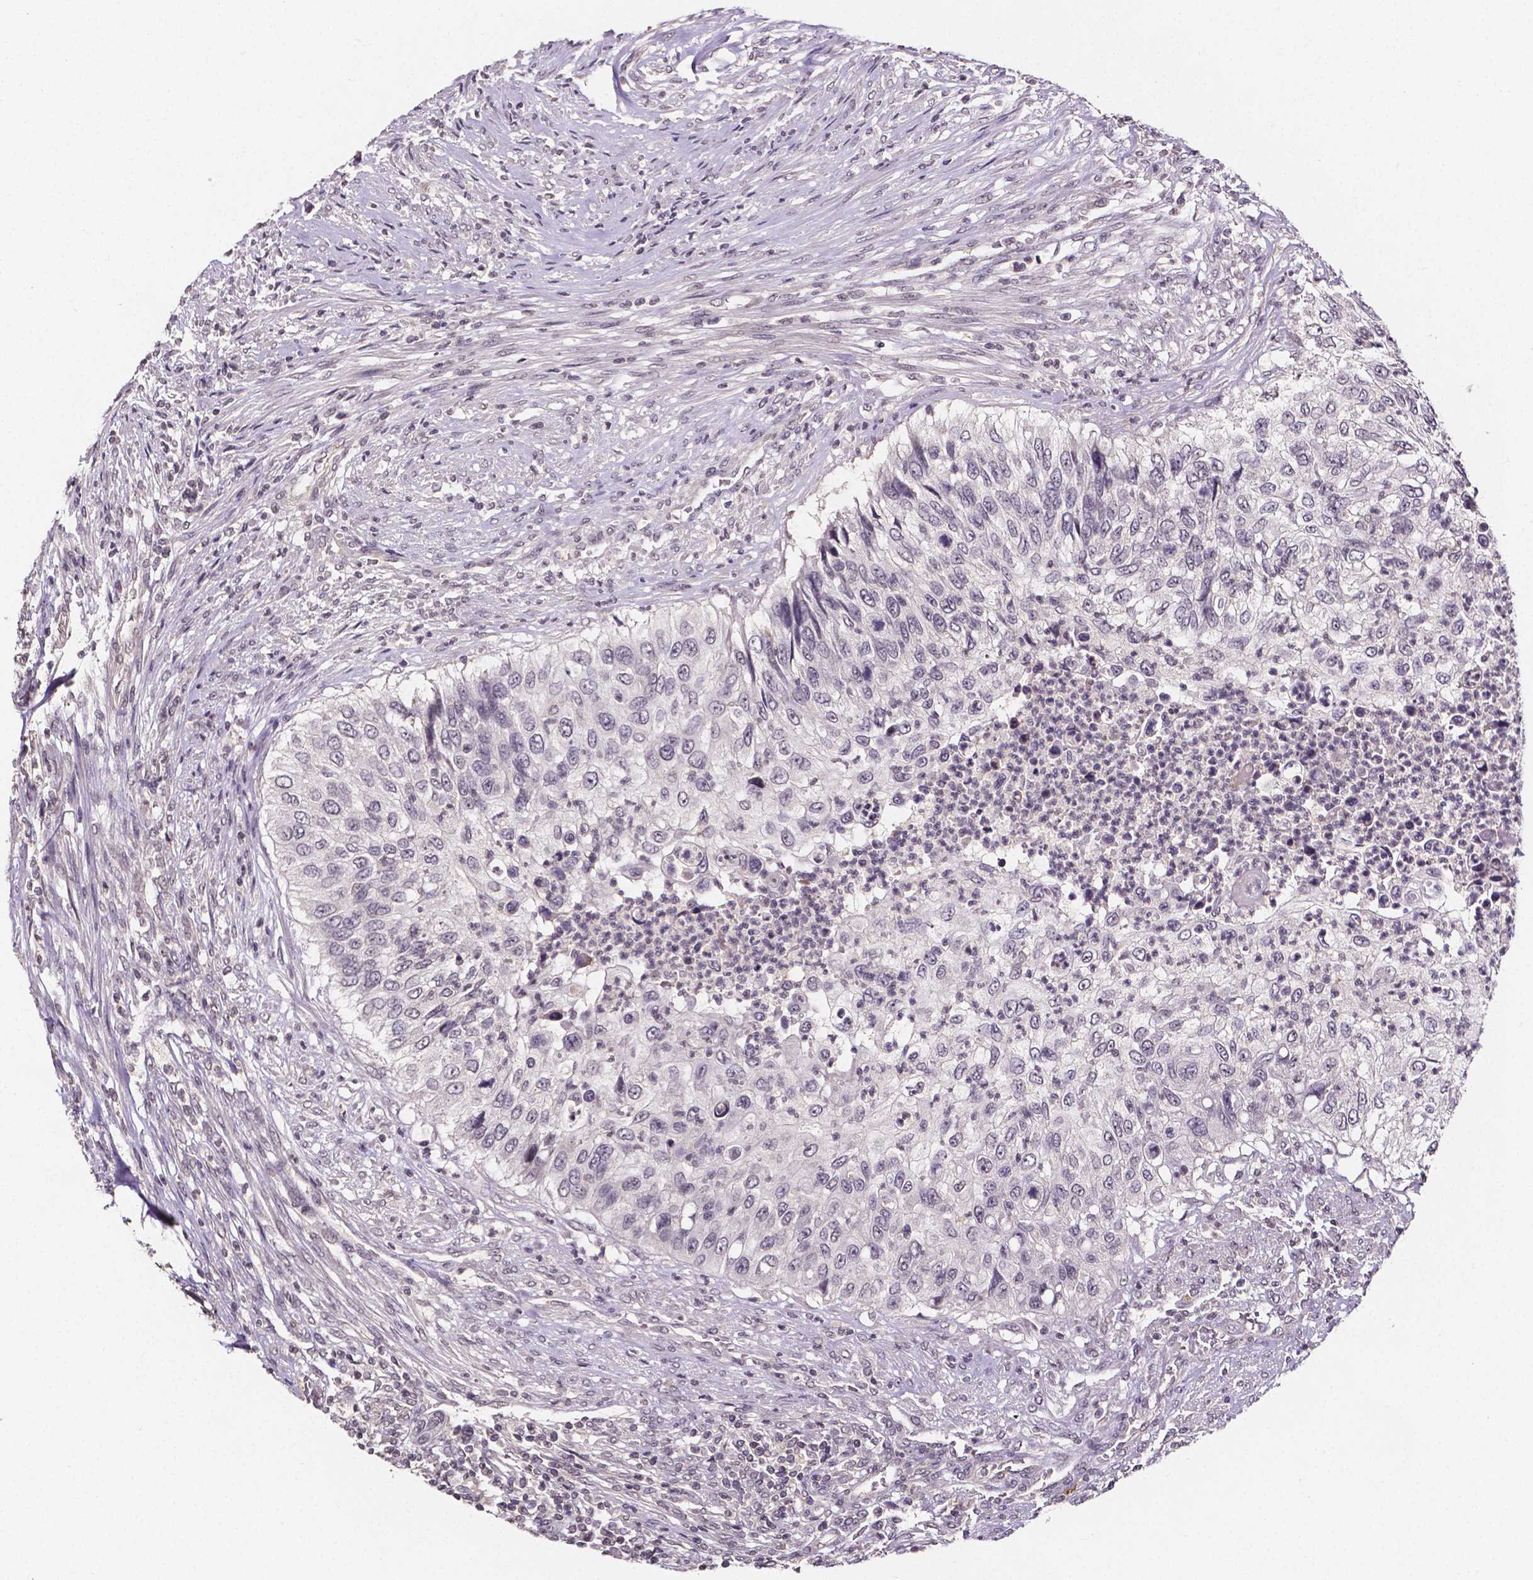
{"staining": {"intensity": "negative", "quantity": "none", "location": "none"}, "tissue": "urothelial cancer", "cell_type": "Tumor cells", "image_type": "cancer", "snomed": [{"axis": "morphology", "description": "Urothelial carcinoma, High grade"}, {"axis": "topography", "description": "Urinary bladder"}], "caption": "Immunohistochemistry of human urothelial carcinoma (high-grade) demonstrates no positivity in tumor cells. The staining was performed using DAB (3,3'-diaminobenzidine) to visualize the protein expression in brown, while the nuclei were stained in blue with hematoxylin (Magnification: 20x).", "gene": "NRGN", "patient": {"sex": "female", "age": 60}}